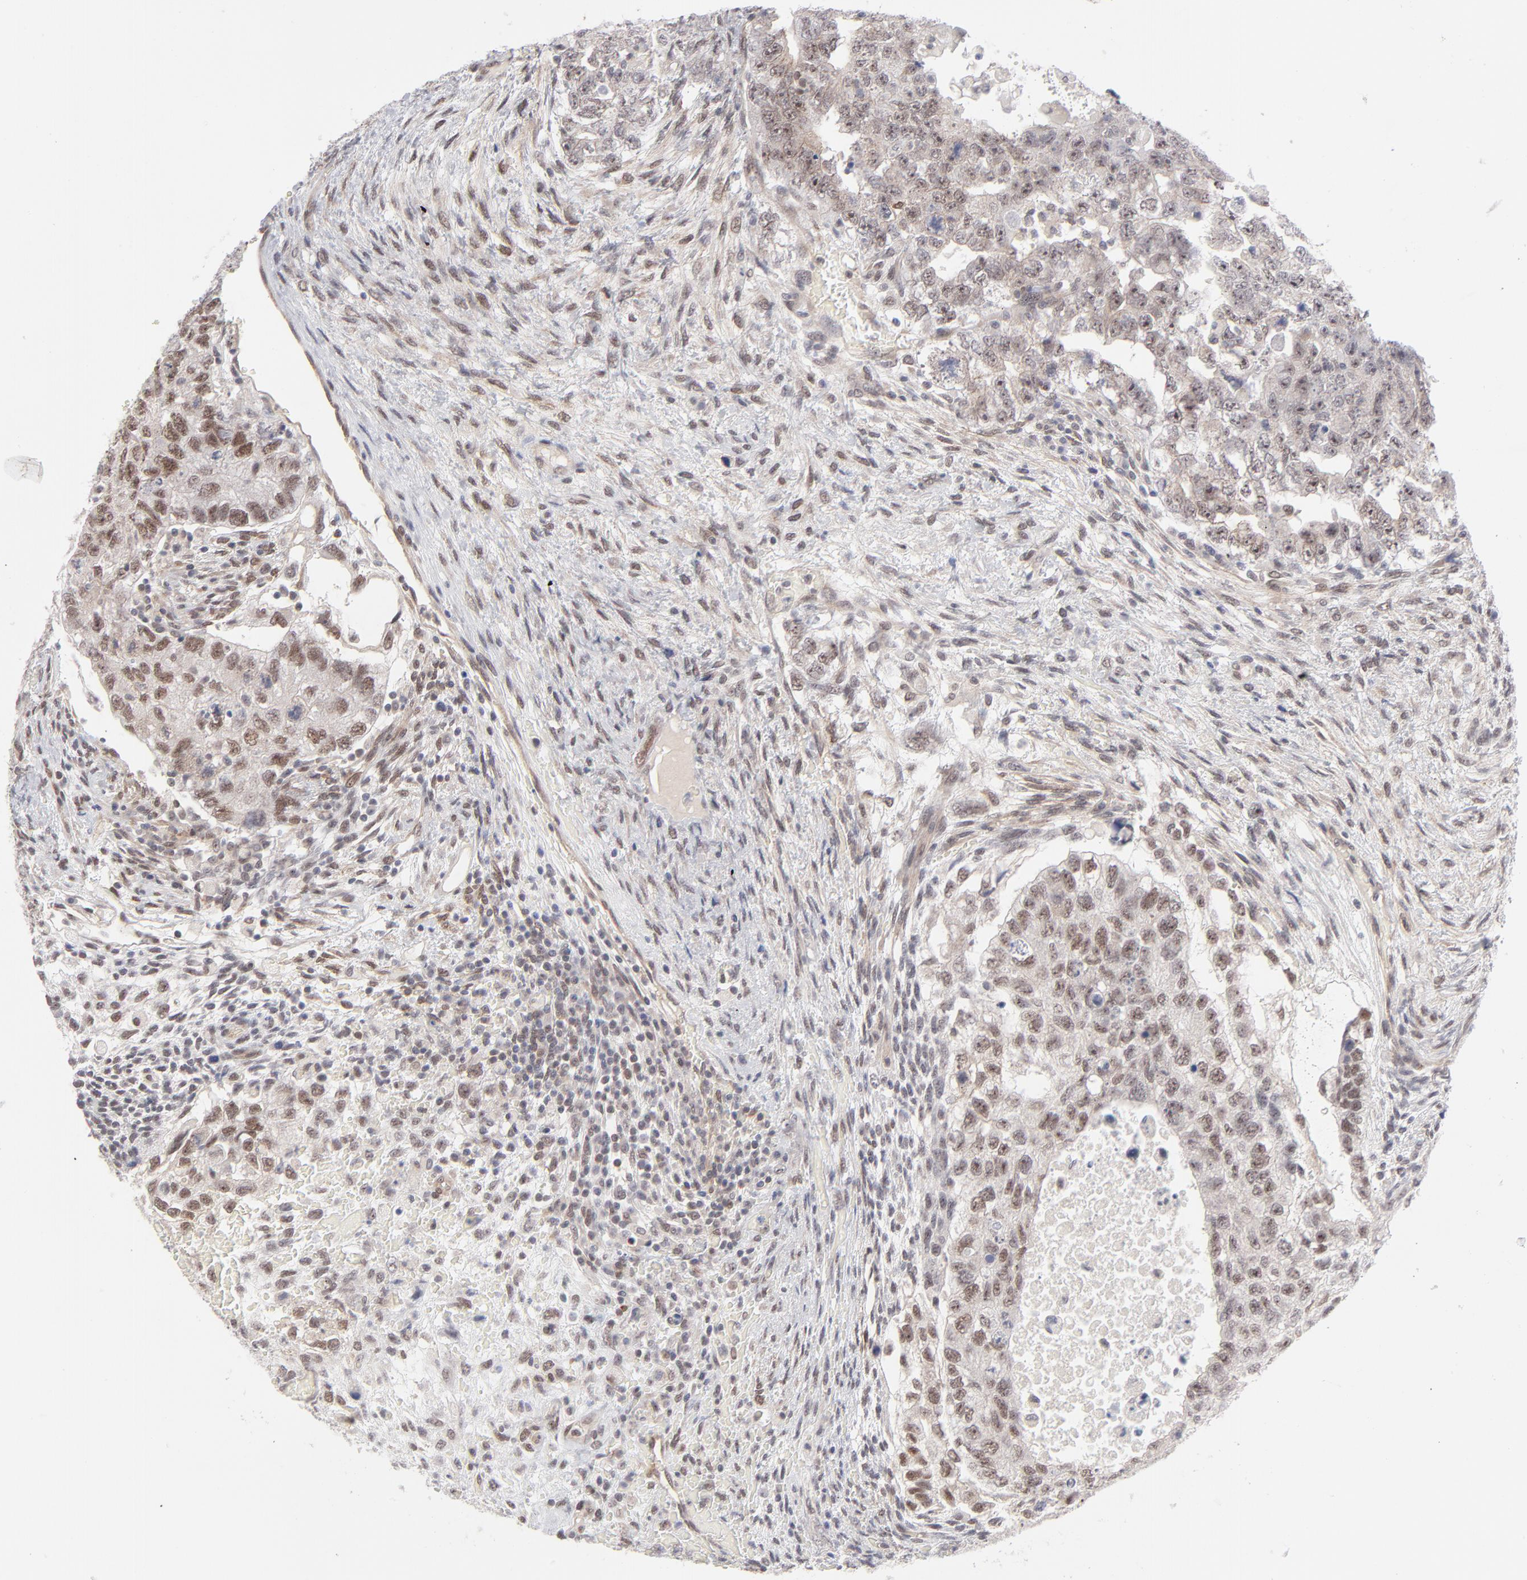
{"staining": {"intensity": "moderate", "quantity": "25%-75%", "location": "cytoplasmic/membranous,nuclear"}, "tissue": "testis cancer", "cell_type": "Tumor cells", "image_type": "cancer", "snomed": [{"axis": "morphology", "description": "Carcinoma, Embryonal, NOS"}, {"axis": "topography", "description": "Testis"}], "caption": "An immunohistochemistry (IHC) photomicrograph of neoplastic tissue is shown. Protein staining in brown highlights moderate cytoplasmic/membranous and nuclear positivity in testis cancer (embryonal carcinoma) within tumor cells. The staining was performed using DAB to visualize the protein expression in brown, while the nuclei were stained in blue with hematoxylin (Magnification: 20x).", "gene": "NBN", "patient": {"sex": "male", "age": 36}}